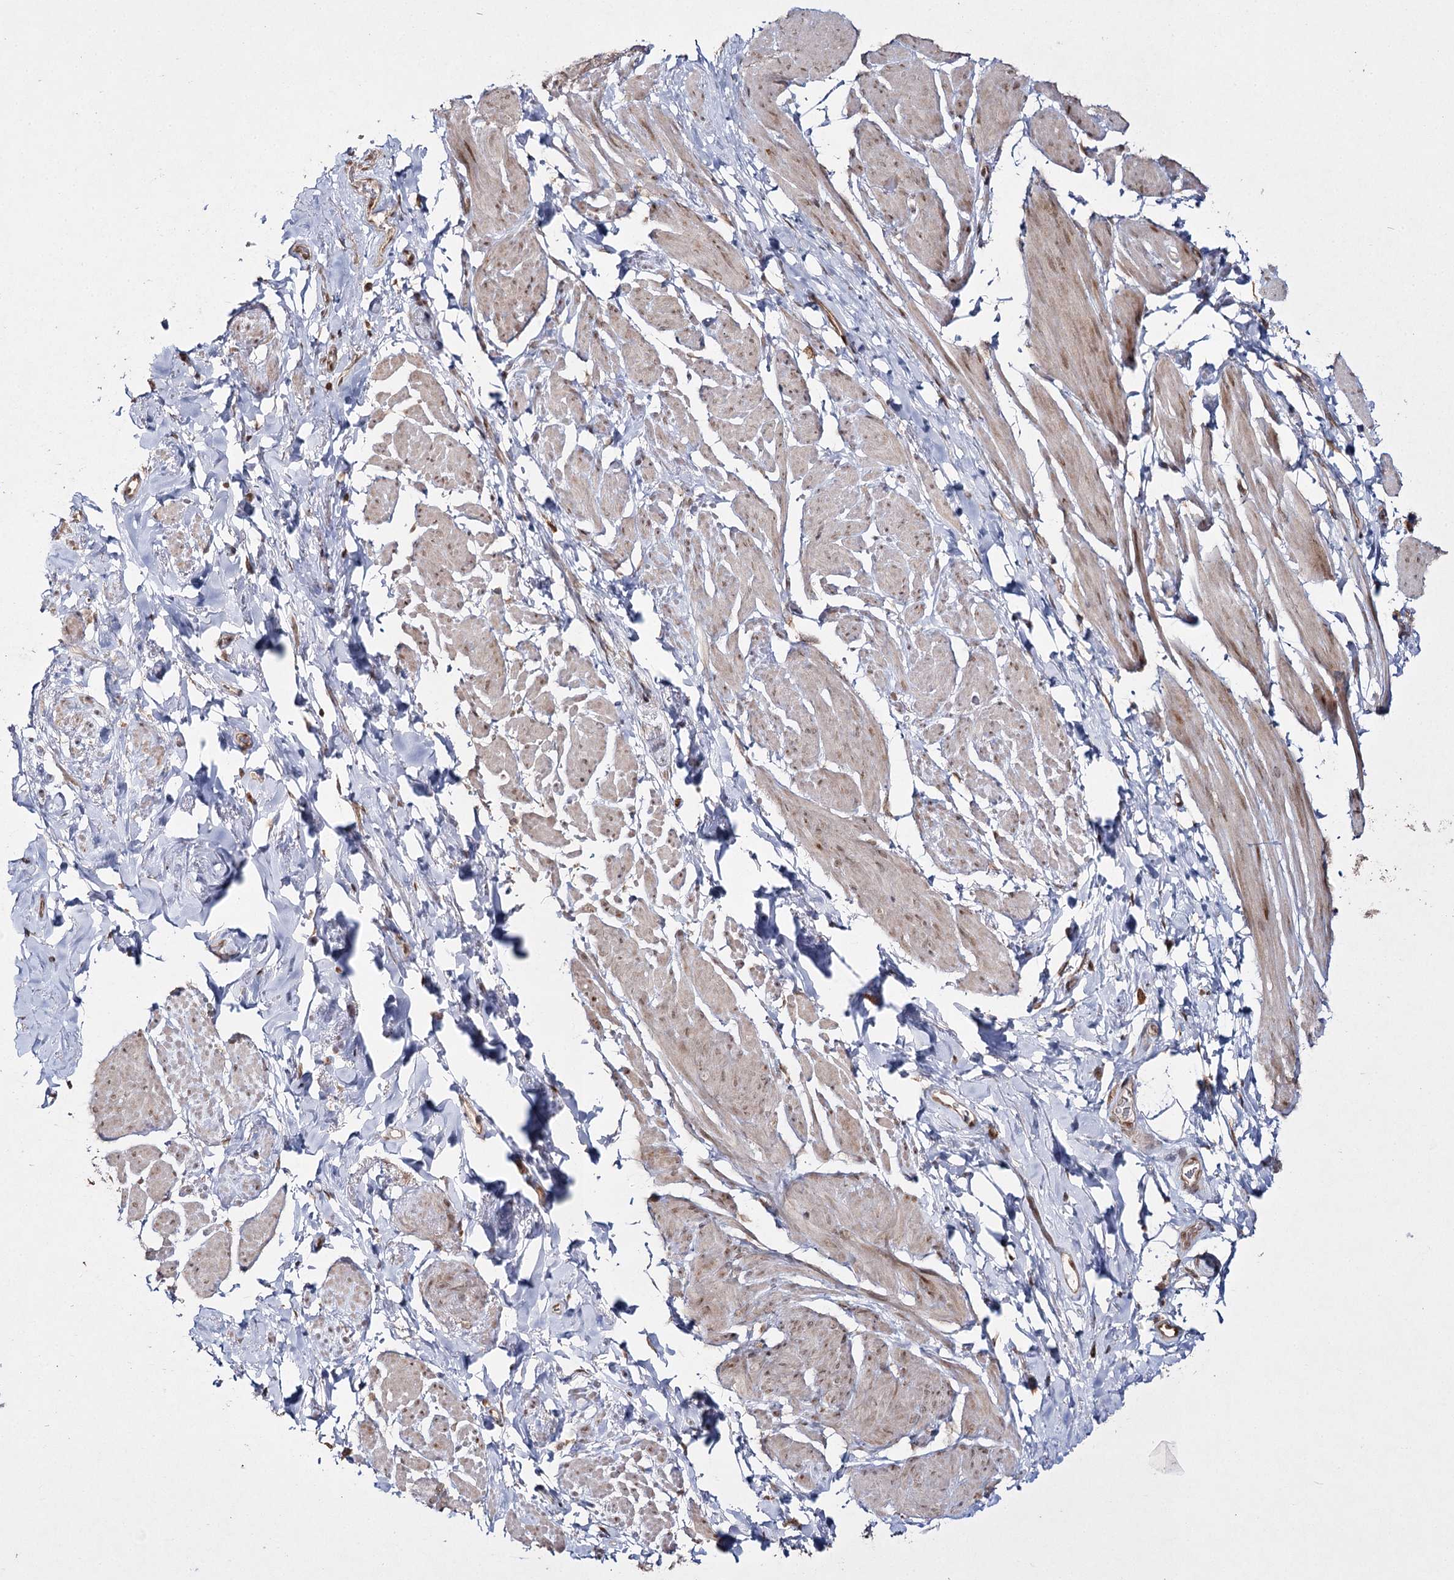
{"staining": {"intensity": "moderate", "quantity": "25%-75%", "location": "cytoplasmic/membranous,nuclear"}, "tissue": "smooth muscle", "cell_type": "Smooth muscle cells", "image_type": "normal", "snomed": [{"axis": "morphology", "description": "Normal tissue, NOS"}, {"axis": "topography", "description": "Smooth muscle"}, {"axis": "topography", "description": "Peripheral nerve tissue"}], "caption": "Smooth muscle cells reveal moderate cytoplasmic/membranous,nuclear staining in about 25%-75% of cells in unremarkable smooth muscle. The staining was performed using DAB (3,3'-diaminobenzidine) to visualize the protein expression in brown, while the nuclei were stained in blue with hematoxylin (Magnification: 20x).", "gene": "TRNT1", "patient": {"sex": "male", "age": 69}}